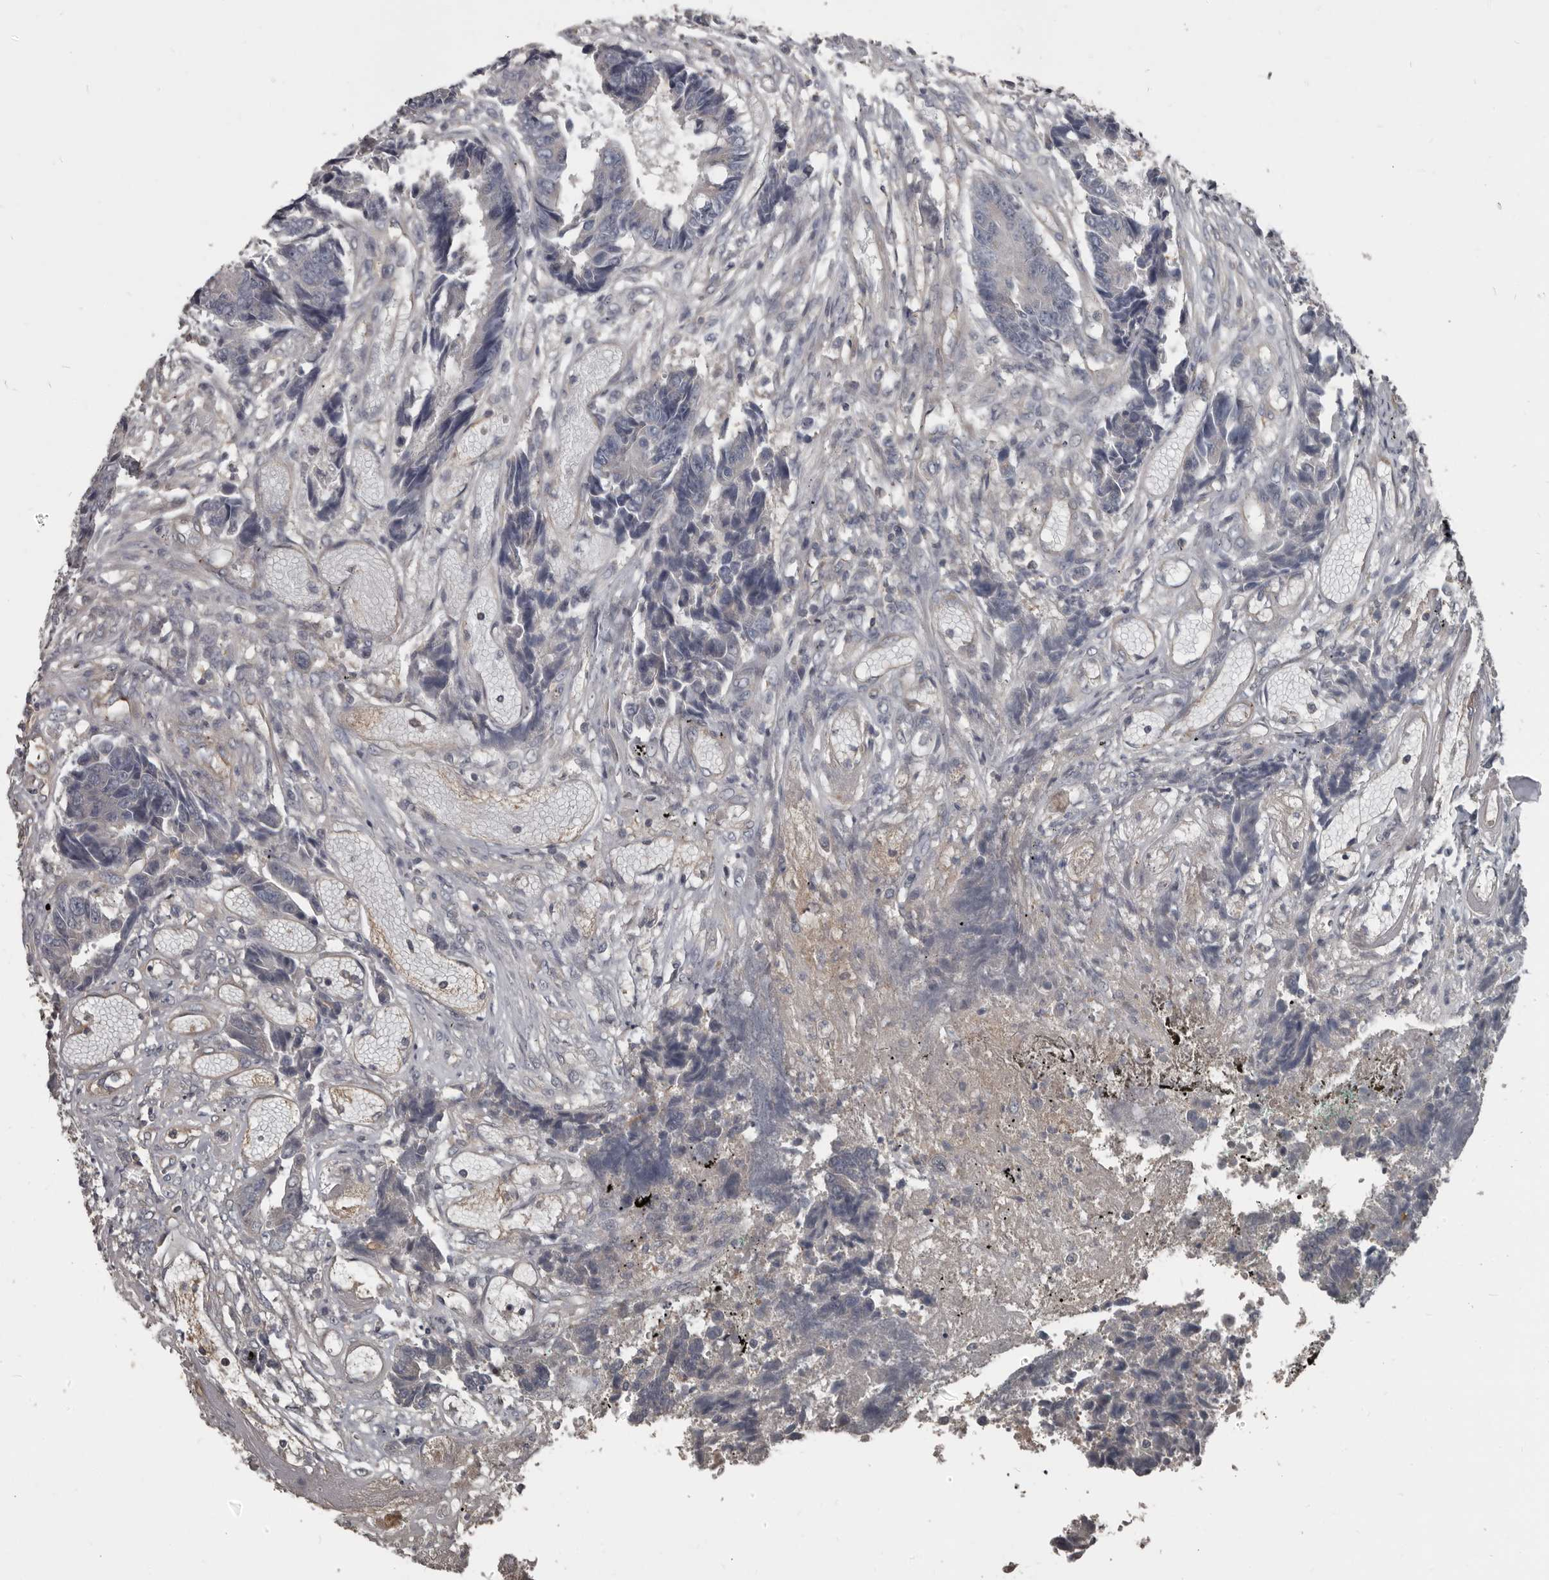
{"staining": {"intensity": "negative", "quantity": "none", "location": "none"}, "tissue": "colorectal cancer", "cell_type": "Tumor cells", "image_type": "cancer", "snomed": [{"axis": "morphology", "description": "Adenocarcinoma, NOS"}, {"axis": "topography", "description": "Rectum"}], "caption": "Tumor cells show no significant positivity in colorectal adenocarcinoma.", "gene": "CA6", "patient": {"sex": "male", "age": 84}}